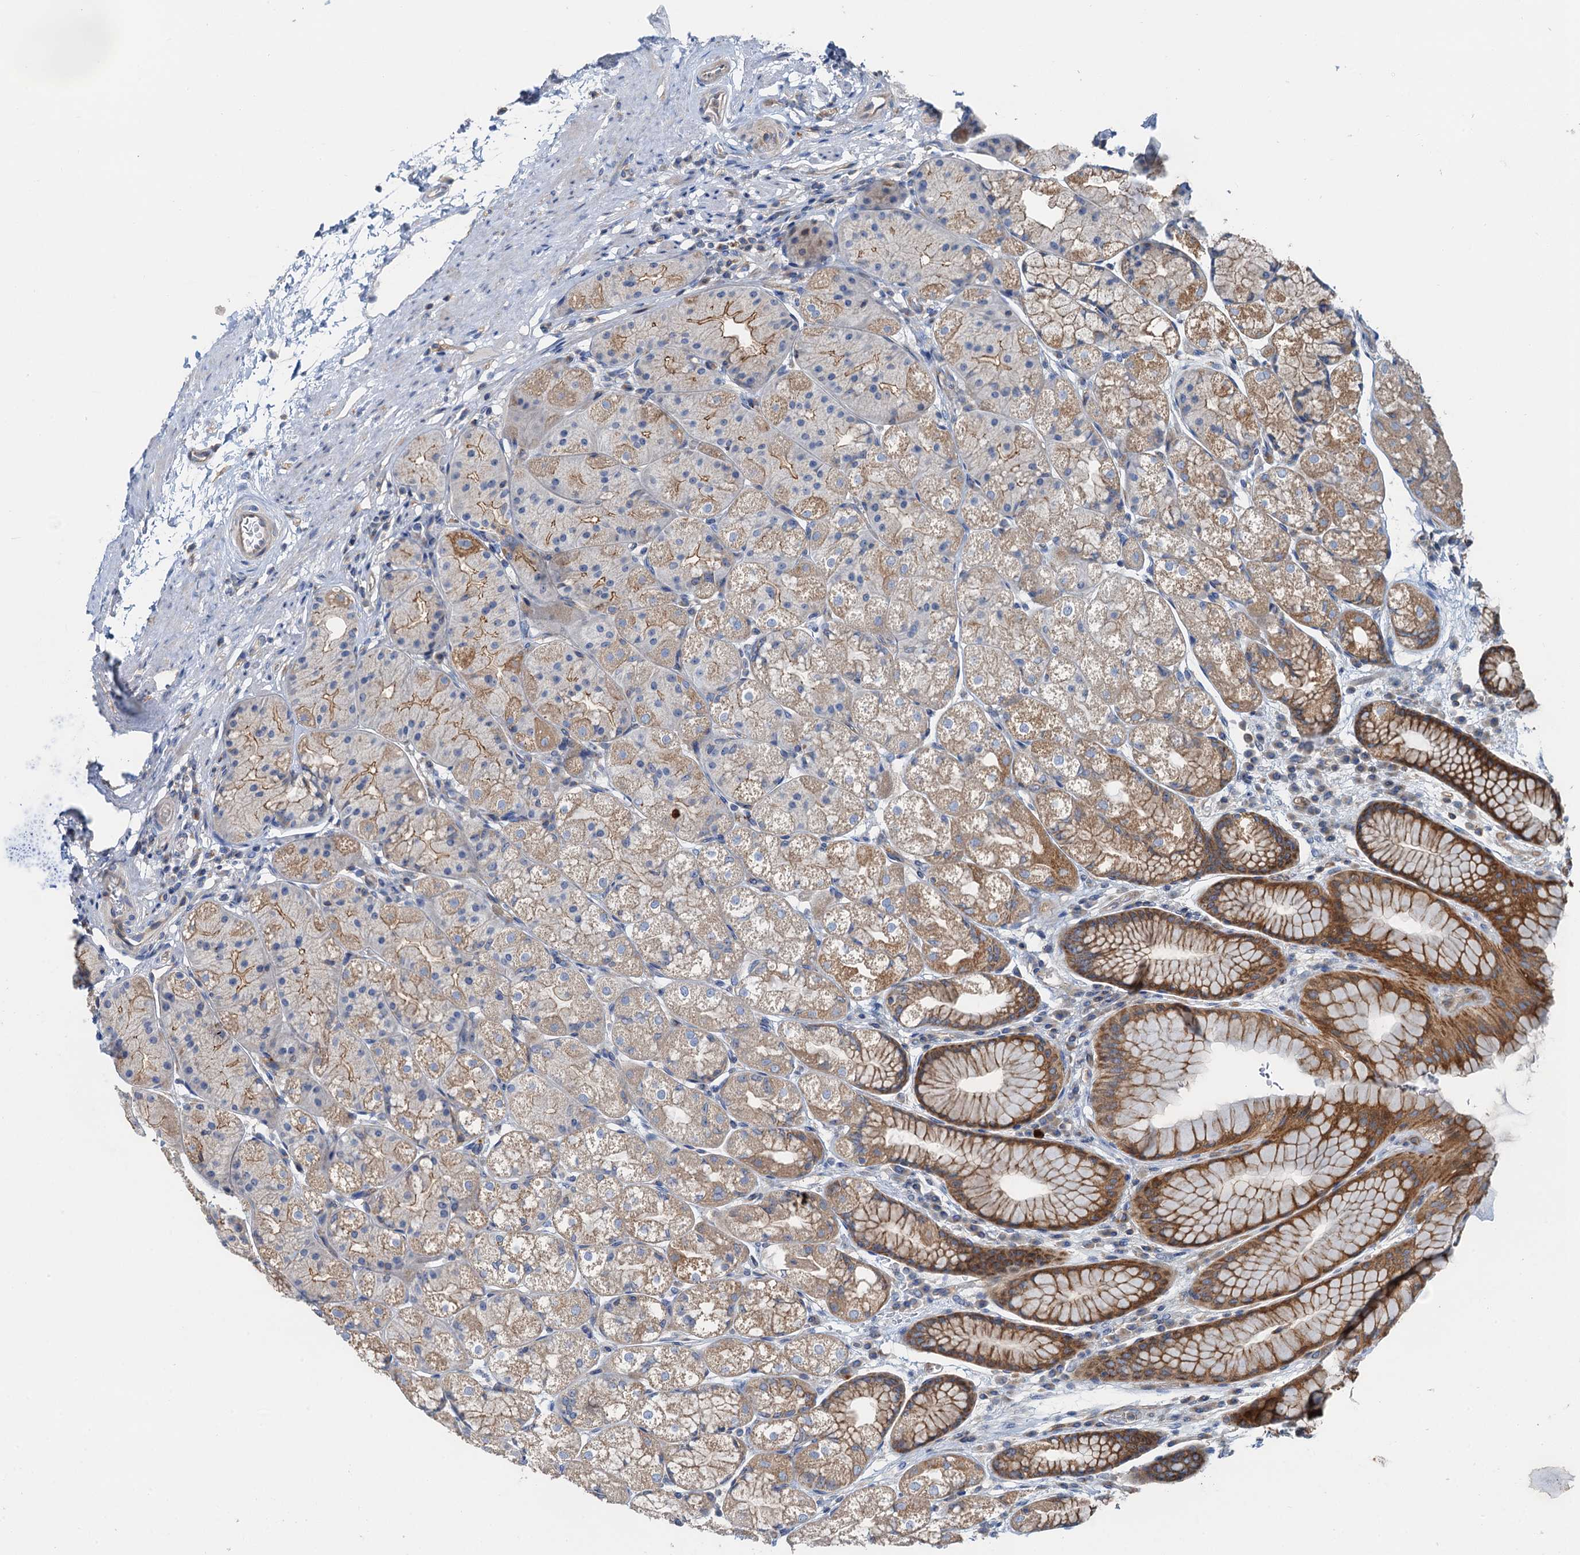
{"staining": {"intensity": "moderate", "quantity": ">75%", "location": "cytoplasmic/membranous"}, "tissue": "stomach", "cell_type": "Glandular cells", "image_type": "normal", "snomed": [{"axis": "morphology", "description": "Normal tissue, NOS"}, {"axis": "topography", "description": "Stomach"}], "caption": "Protein analysis of unremarkable stomach displays moderate cytoplasmic/membranous expression in about >75% of glandular cells.", "gene": "ANKRD26", "patient": {"sex": "male", "age": 57}}